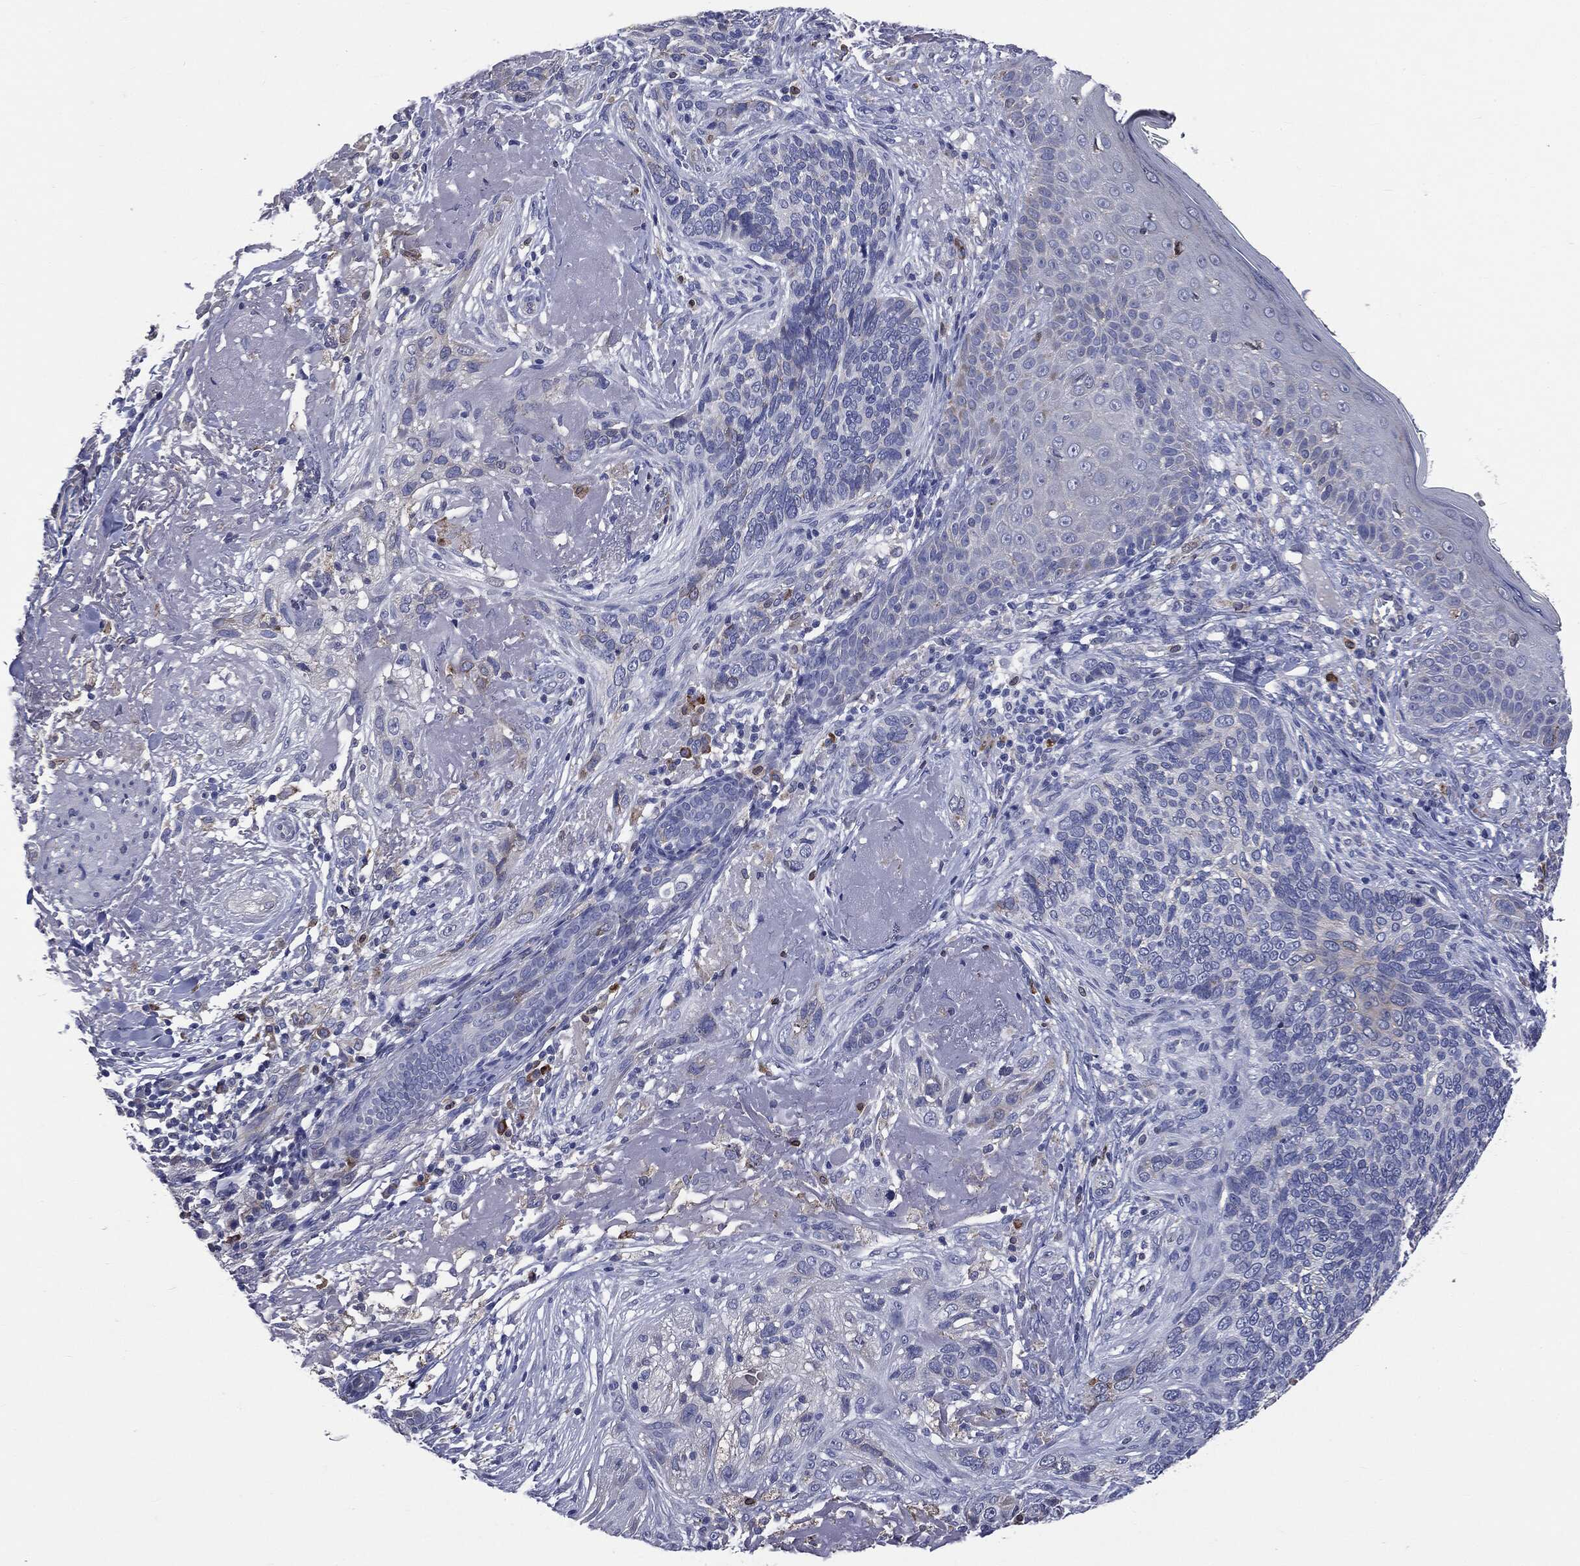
{"staining": {"intensity": "negative", "quantity": "none", "location": "none"}, "tissue": "skin cancer", "cell_type": "Tumor cells", "image_type": "cancer", "snomed": [{"axis": "morphology", "description": "Basal cell carcinoma"}, {"axis": "topography", "description": "Skin"}], "caption": "Immunohistochemistry photomicrograph of skin basal cell carcinoma stained for a protein (brown), which displays no expression in tumor cells.", "gene": "PTGS2", "patient": {"sex": "male", "age": 91}}